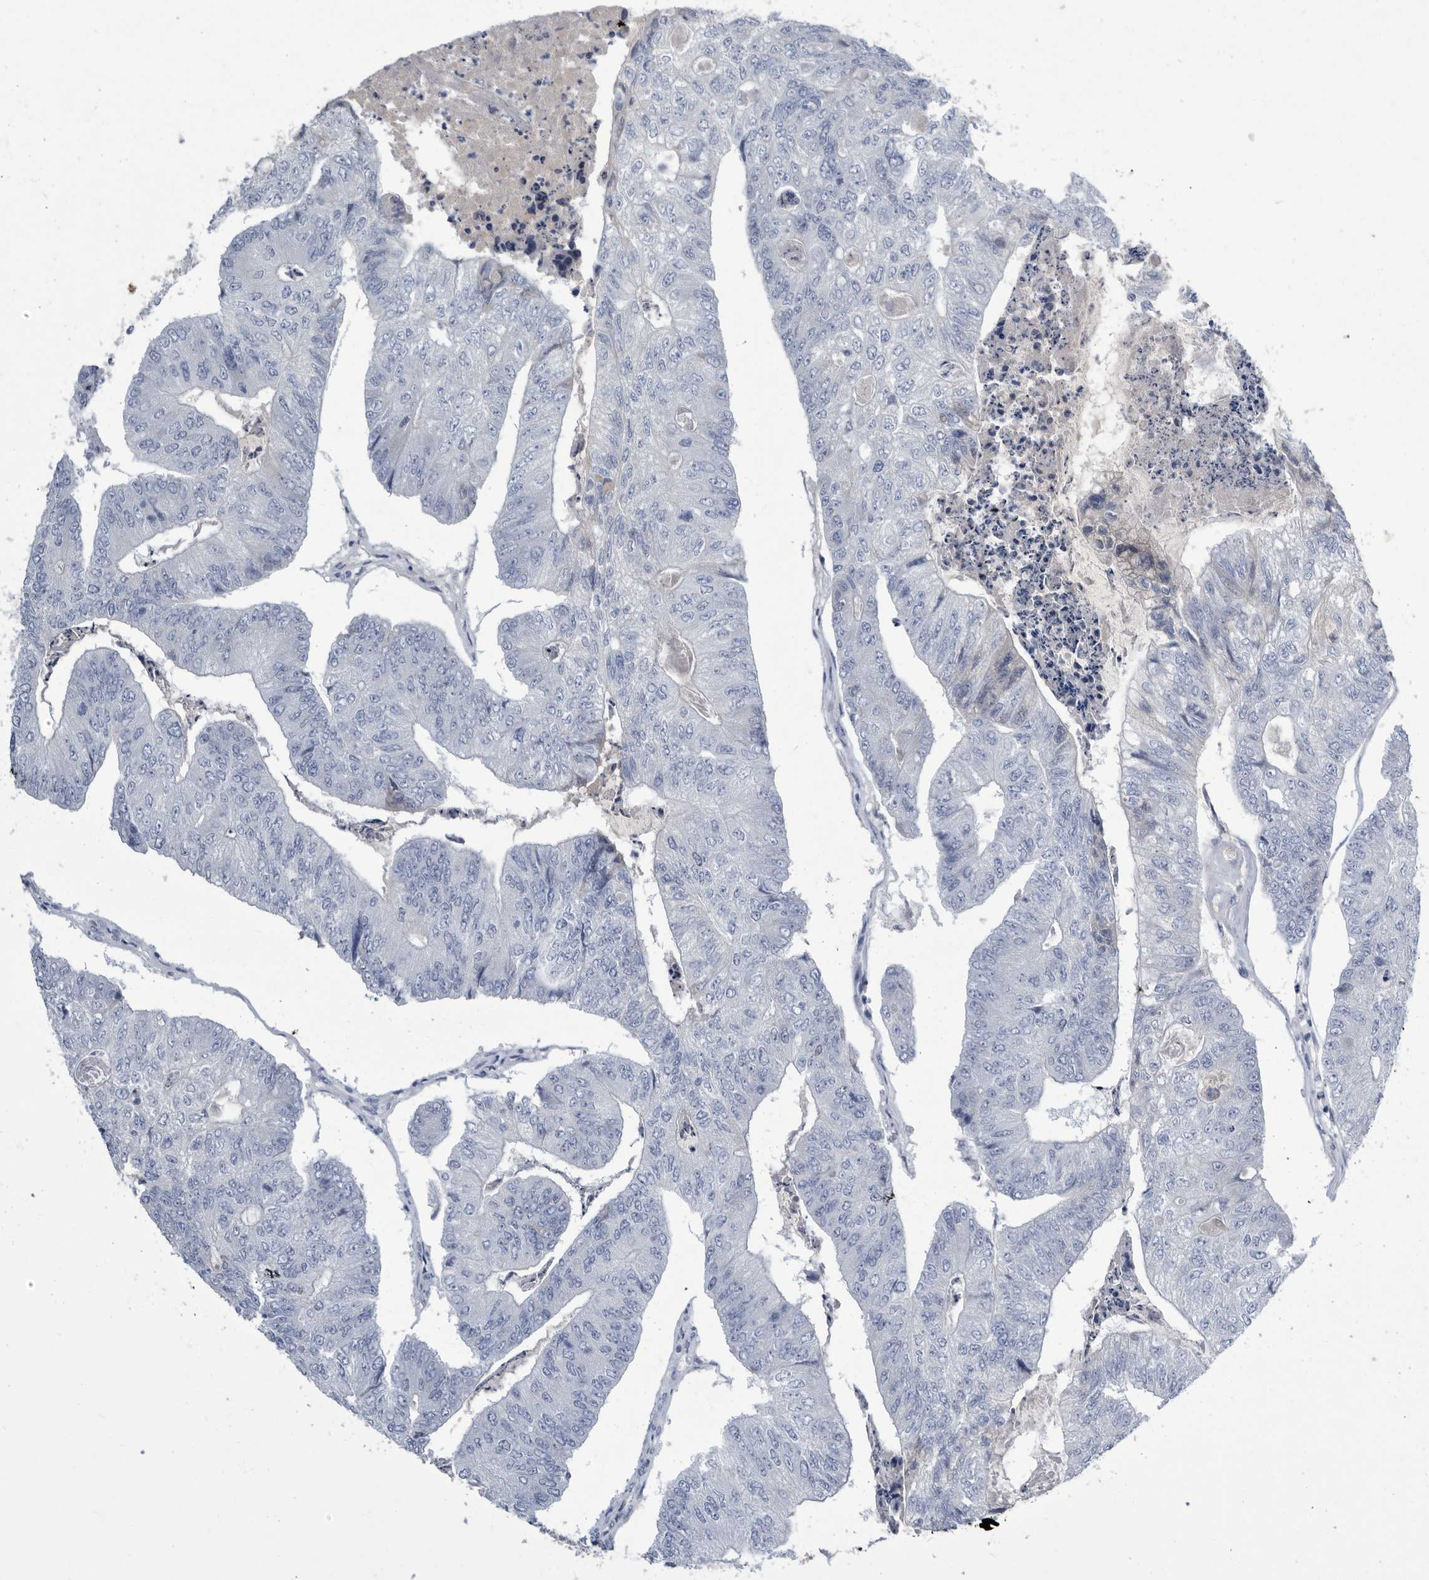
{"staining": {"intensity": "negative", "quantity": "none", "location": "none"}, "tissue": "colorectal cancer", "cell_type": "Tumor cells", "image_type": "cancer", "snomed": [{"axis": "morphology", "description": "Adenocarcinoma, NOS"}, {"axis": "topography", "description": "Colon"}], "caption": "IHC of colorectal cancer exhibits no staining in tumor cells.", "gene": "BTBD6", "patient": {"sex": "female", "age": 67}}